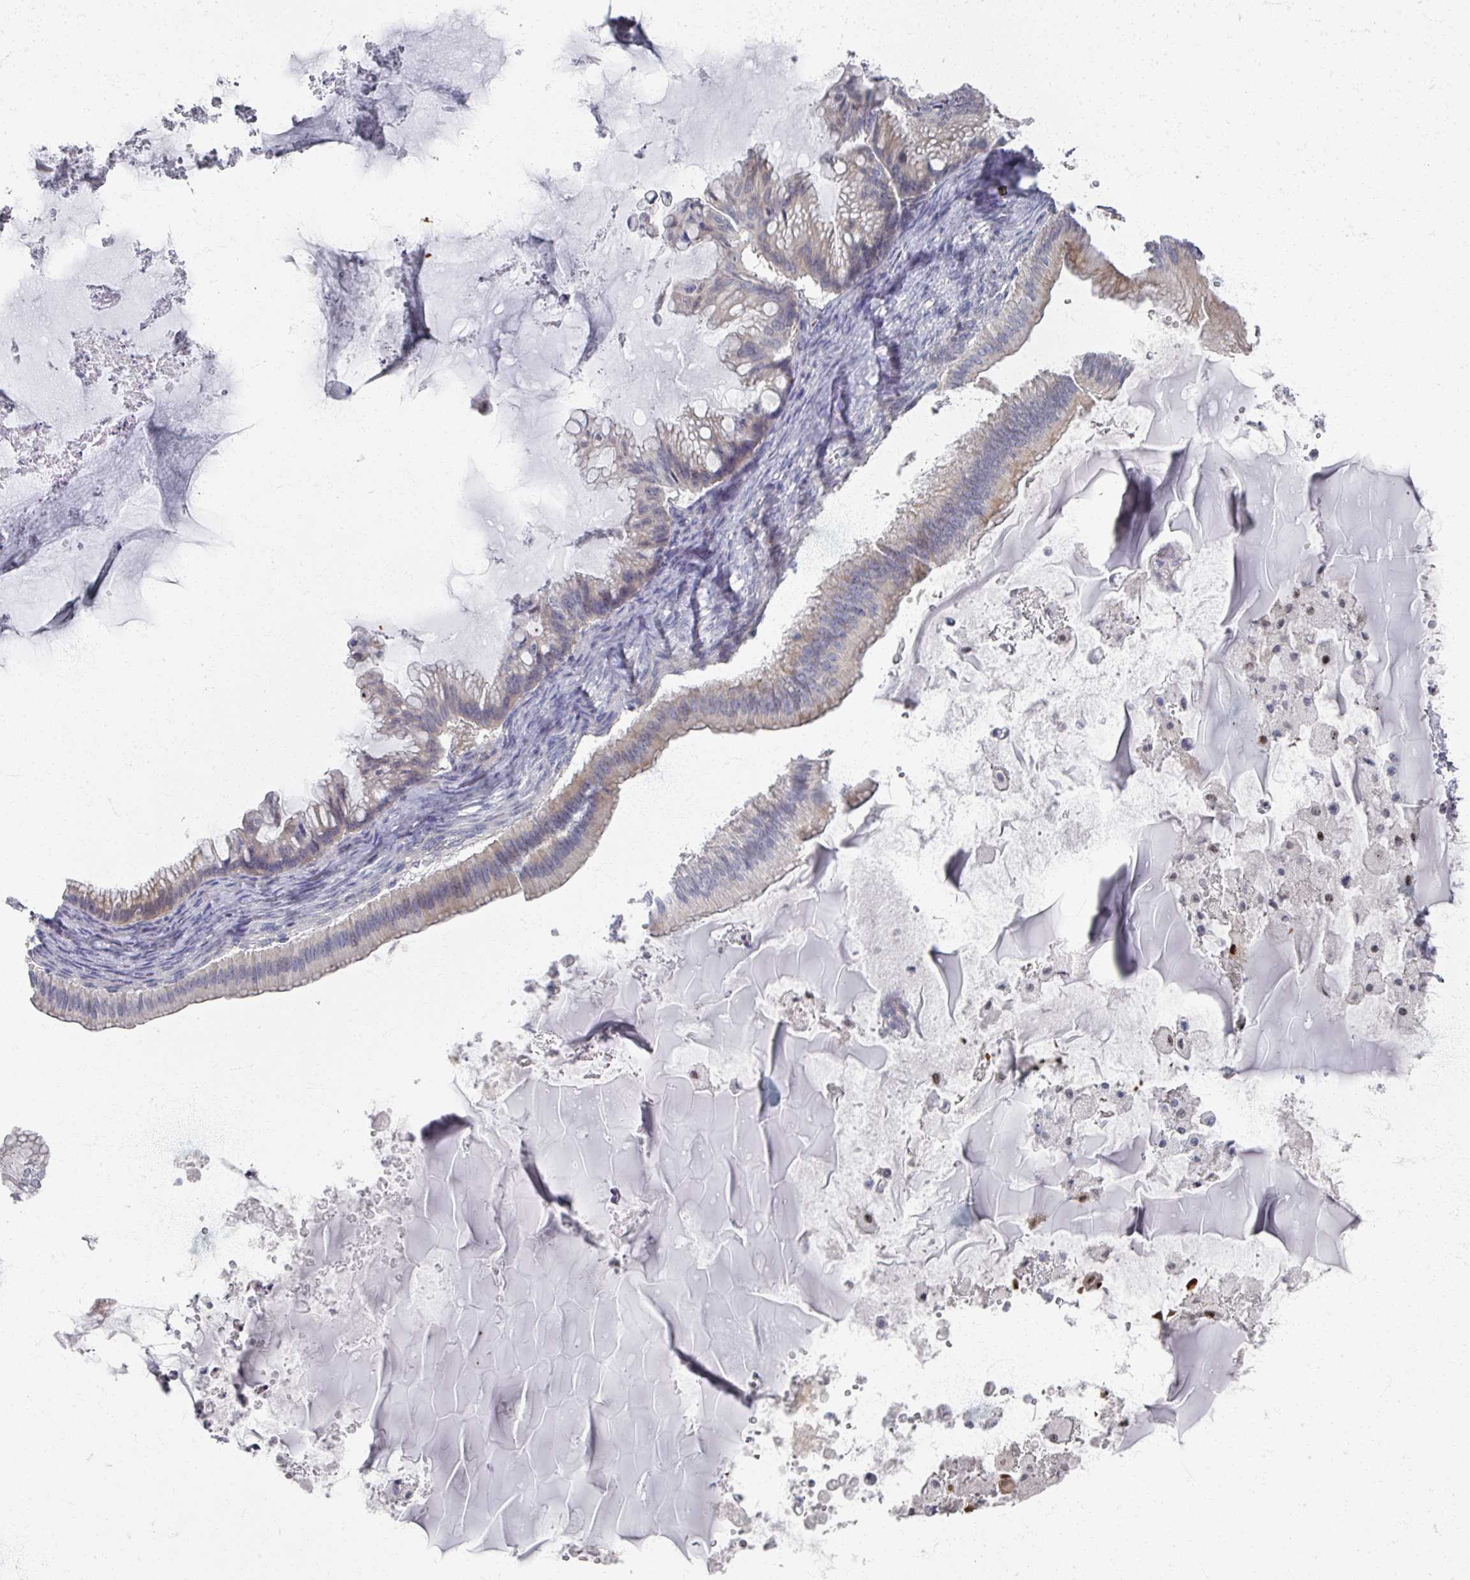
{"staining": {"intensity": "weak", "quantity": "<25%", "location": "cytoplasmic/membranous"}, "tissue": "ovarian cancer", "cell_type": "Tumor cells", "image_type": "cancer", "snomed": [{"axis": "morphology", "description": "Cystadenocarcinoma, mucinous, NOS"}, {"axis": "topography", "description": "Ovary"}], "caption": "Immunohistochemistry (IHC) of human mucinous cystadenocarcinoma (ovarian) shows no positivity in tumor cells.", "gene": "TTYH3", "patient": {"sex": "female", "age": 71}}